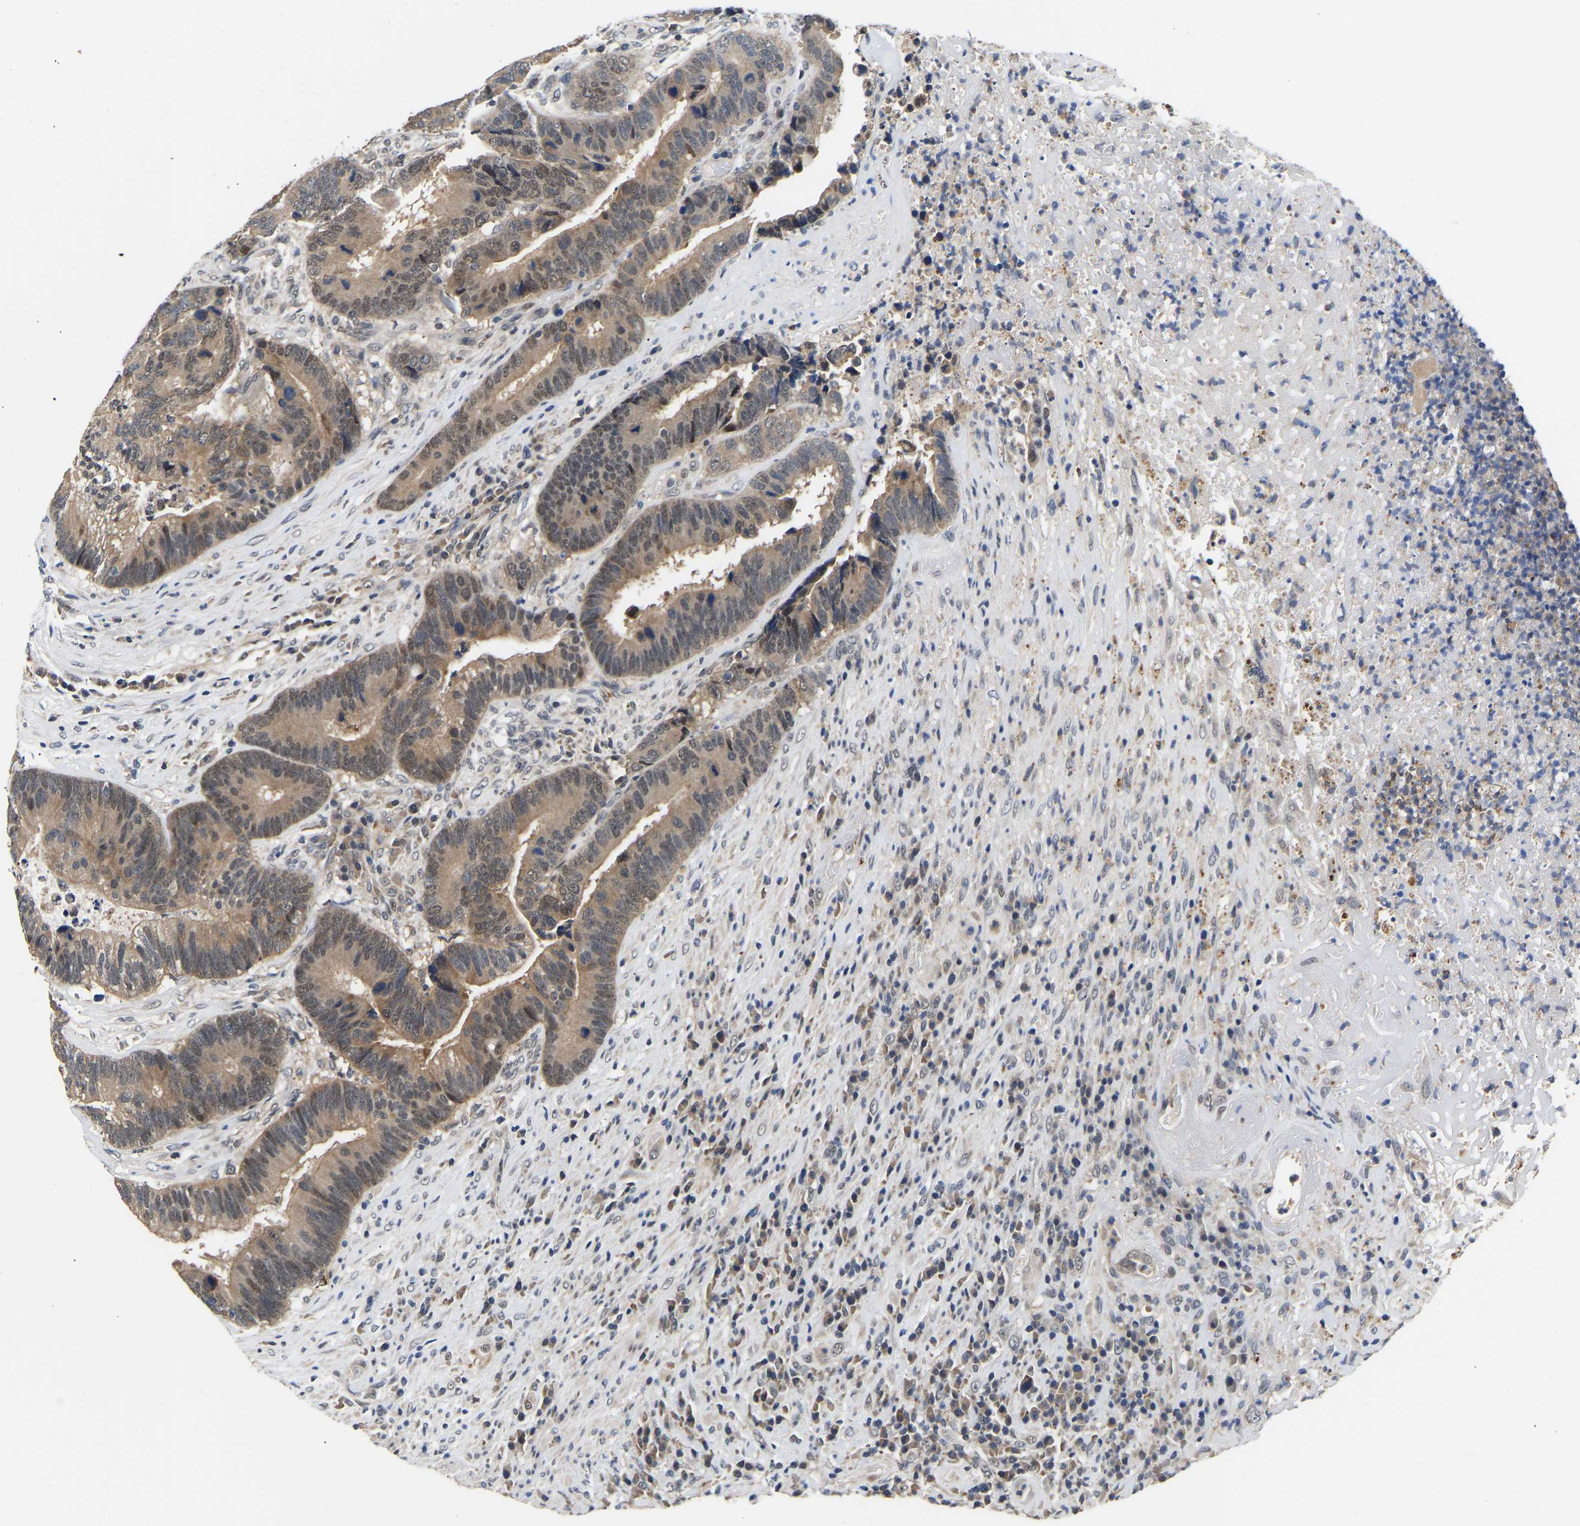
{"staining": {"intensity": "weak", "quantity": ">75%", "location": "cytoplasmic/membranous"}, "tissue": "colorectal cancer", "cell_type": "Tumor cells", "image_type": "cancer", "snomed": [{"axis": "morphology", "description": "Adenocarcinoma, NOS"}, {"axis": "topography", "description": "Rectum"}], "caption": "Weak cytoplasmic/membranous protein staining is present in about >75% of tumor cells in adenocarcinoma (colorectal).", "gene": "METTL16", "patient": {"sex": "female", "age": 89}}